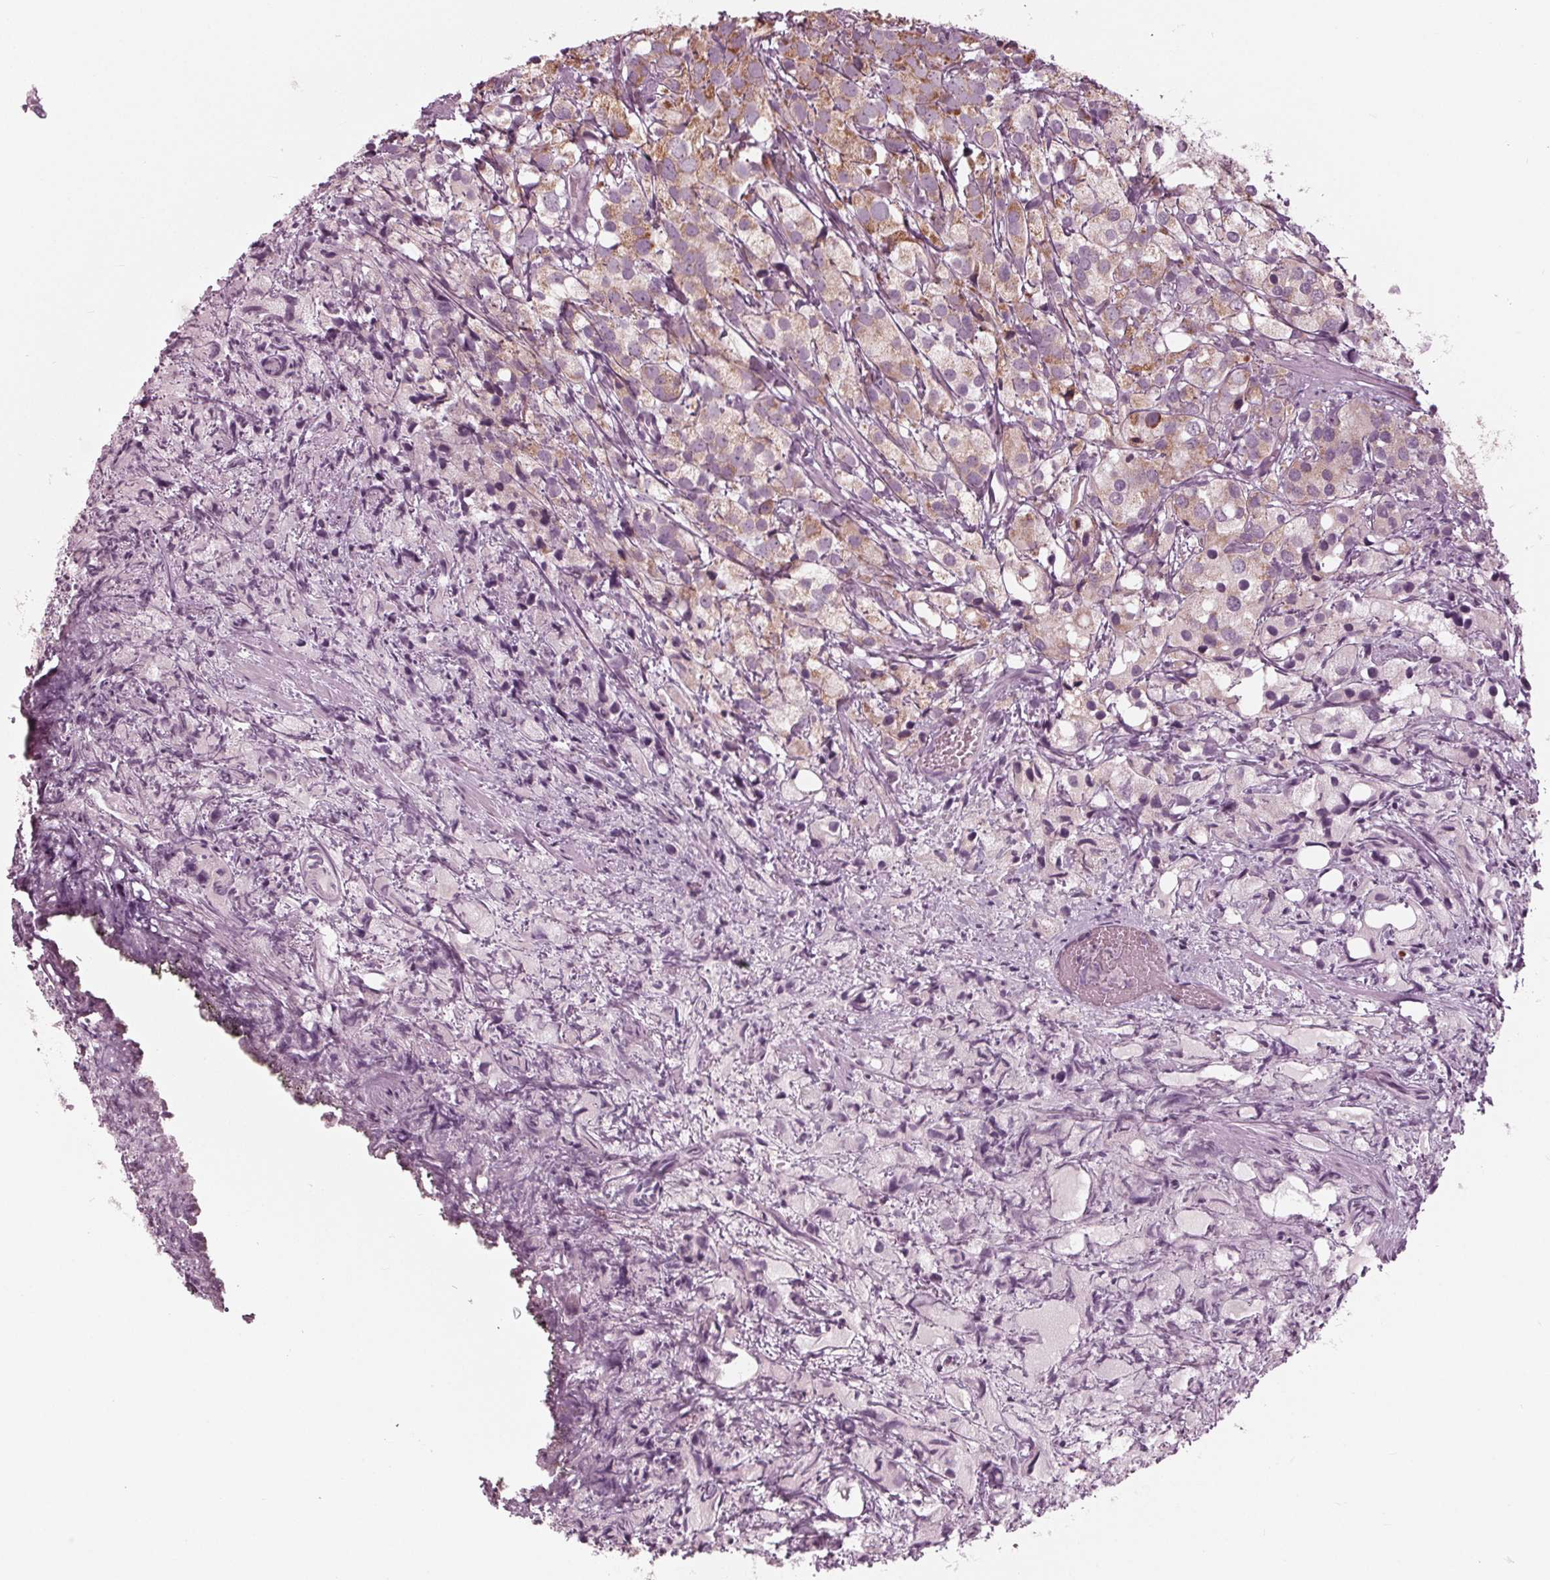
{"staining": {"intensity": "weak", "quantity": "25%-75%", "location": "cytoplasmic/membranous"}, "tissue": "prostate cancer", "cell_type": "Tumor cells", "image_type": "cancer", "snomed": [{"axis": "morphology", "description": "Adenocarcinoma, High grade"}, {"axis": "topography", "description": "Prostate"}], "caption": "Tumor cells demonstrate low levels of weak cytoplasmic/membranous staining in approximately 25%-75% of cells in prostate cancer (adenocarcinoma (high-grade)).", "gene": "CLN6", "patient": {"sex": "male", "age": 86}}